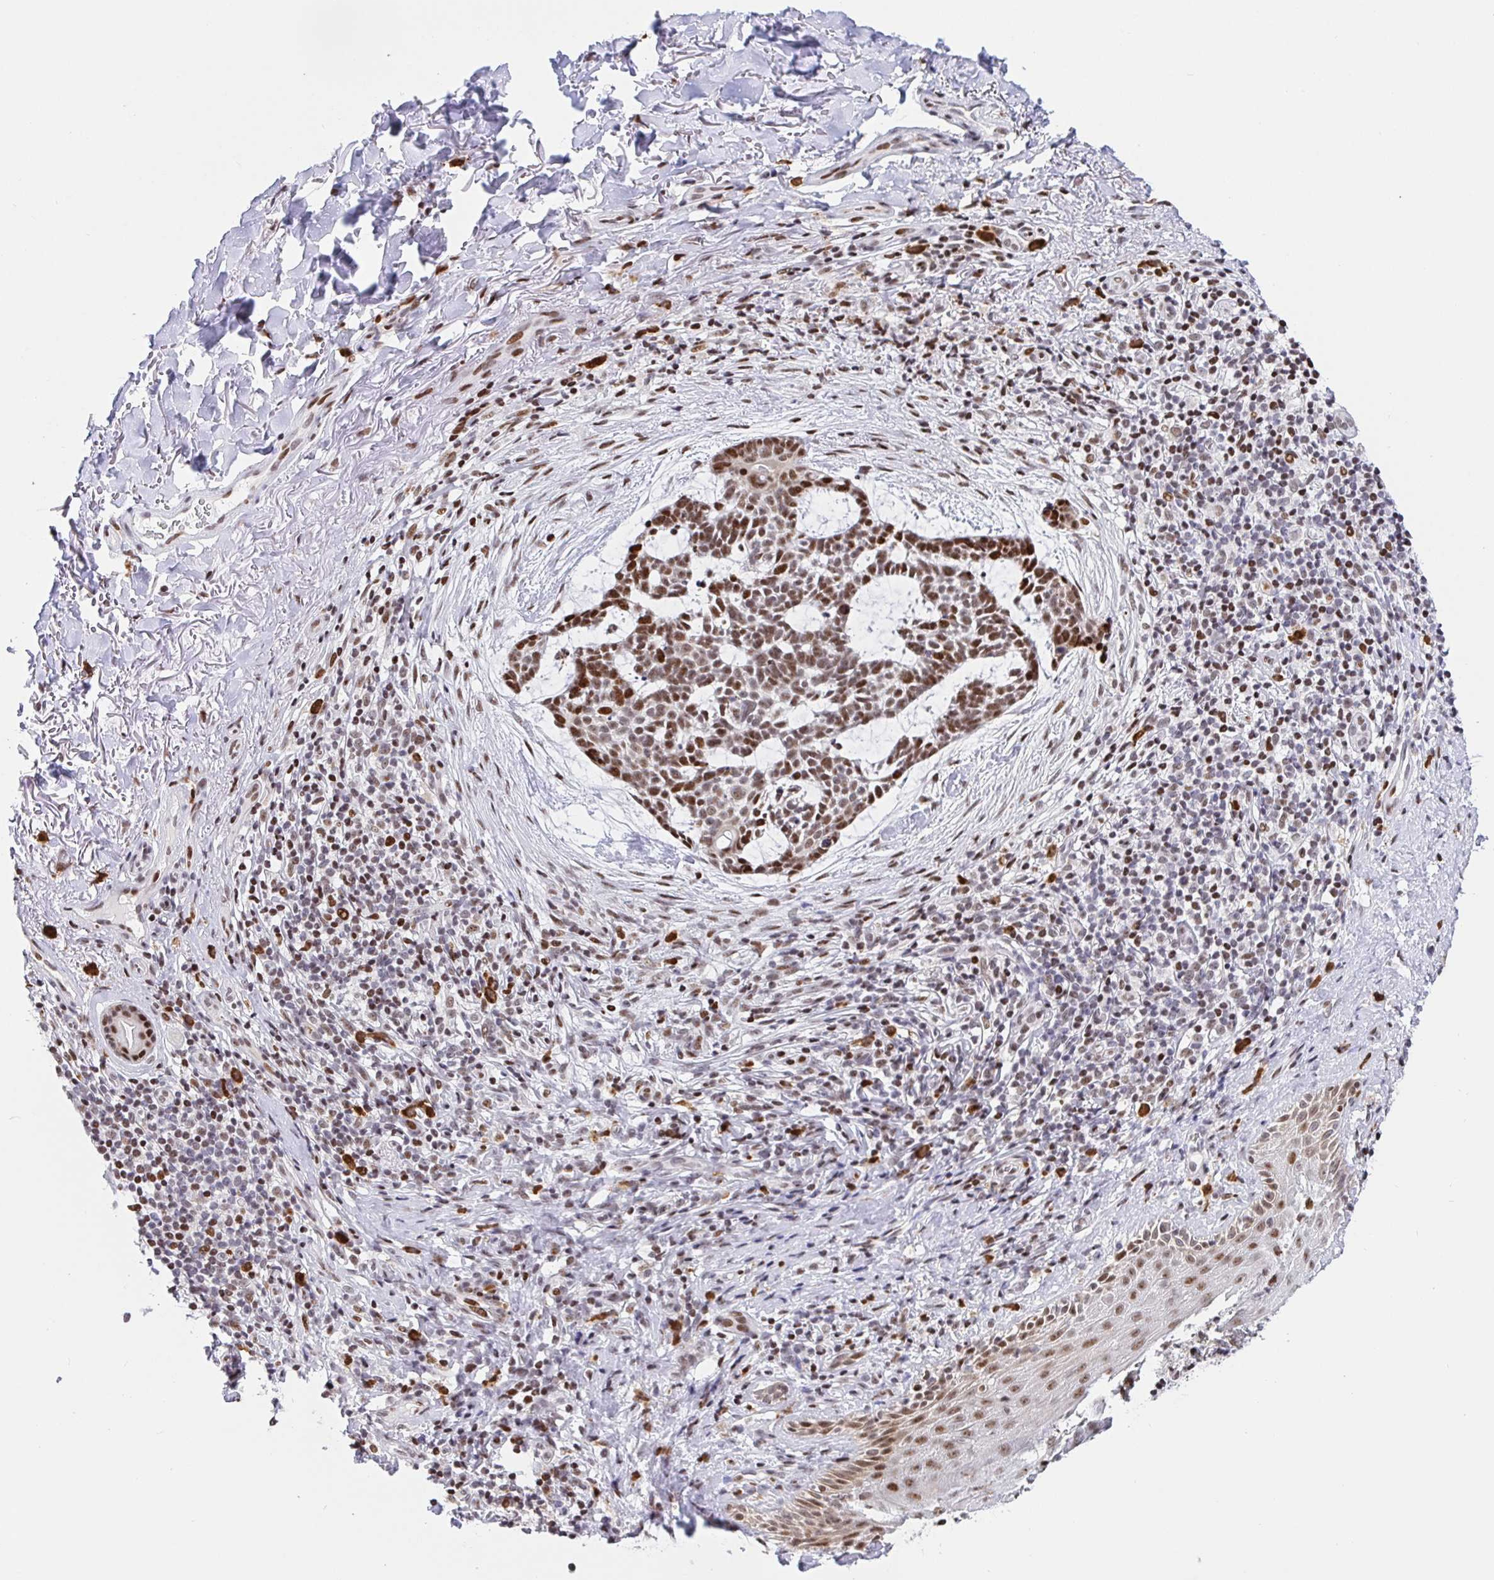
{"staining": {"intensity": "moderate", "quantity": ">75%", "location": "nuclear"}, "tissue": "skin cancer", "cell_type": "Tumor cells", "image_type": "cancer", "snomed": [{"axis": "morphology", "description": "Basal cell carcinoma"}, {"axis": "topography", "description": "Skin"}], "caption": "A medium amount of moderate nuclear staining is seen in about >75% of tumor cells in skin cancer (basal cell carcinoma) tissue. The staining is performed using DAB brown chromogen to label protein expression. The nuclei are counter-stained blue using hematoxylin.", "gene": "SETD5", "patient": {"sex": "male", "age": 64}}